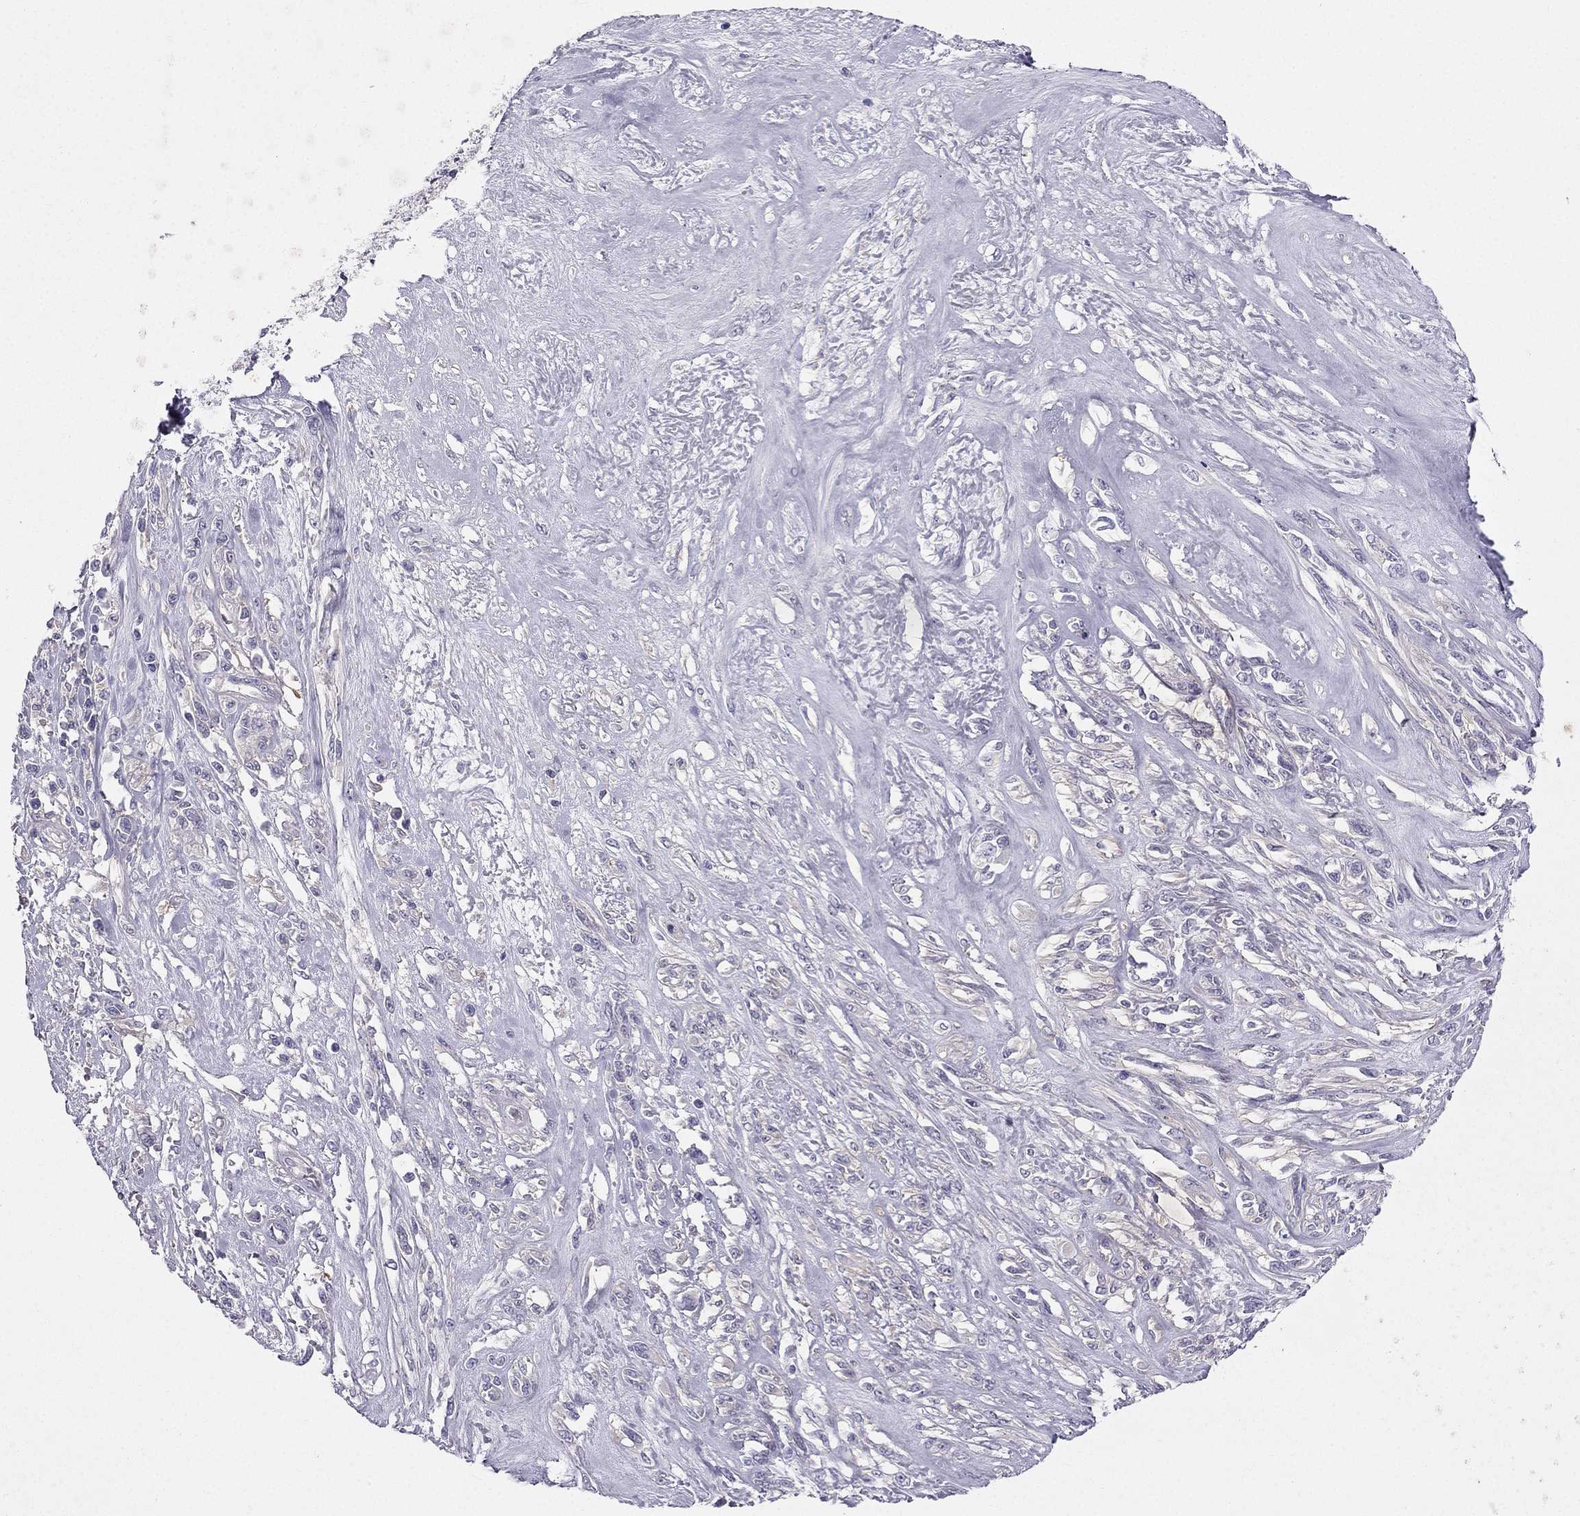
{"staining": {"intensity": "negative", "quantity": "none", "location": "none"}, "tissue": "melanoma", "cell_type": "Tumor cells", "image_type": "cancer", "snomed": [{"axis": "morphology", "description": "Malignant melanoma, NOS"}, {"axis": "topography", "description": "Skin"}], "caption": "This photomicrograph is of malignant melanoma stained with IHC to label a protein in brown with the nuclei are counter-stained blue. There is no expression in tumor cells.", "gene": "SYT5", "patient": {"sex": "female", "age": 91}}